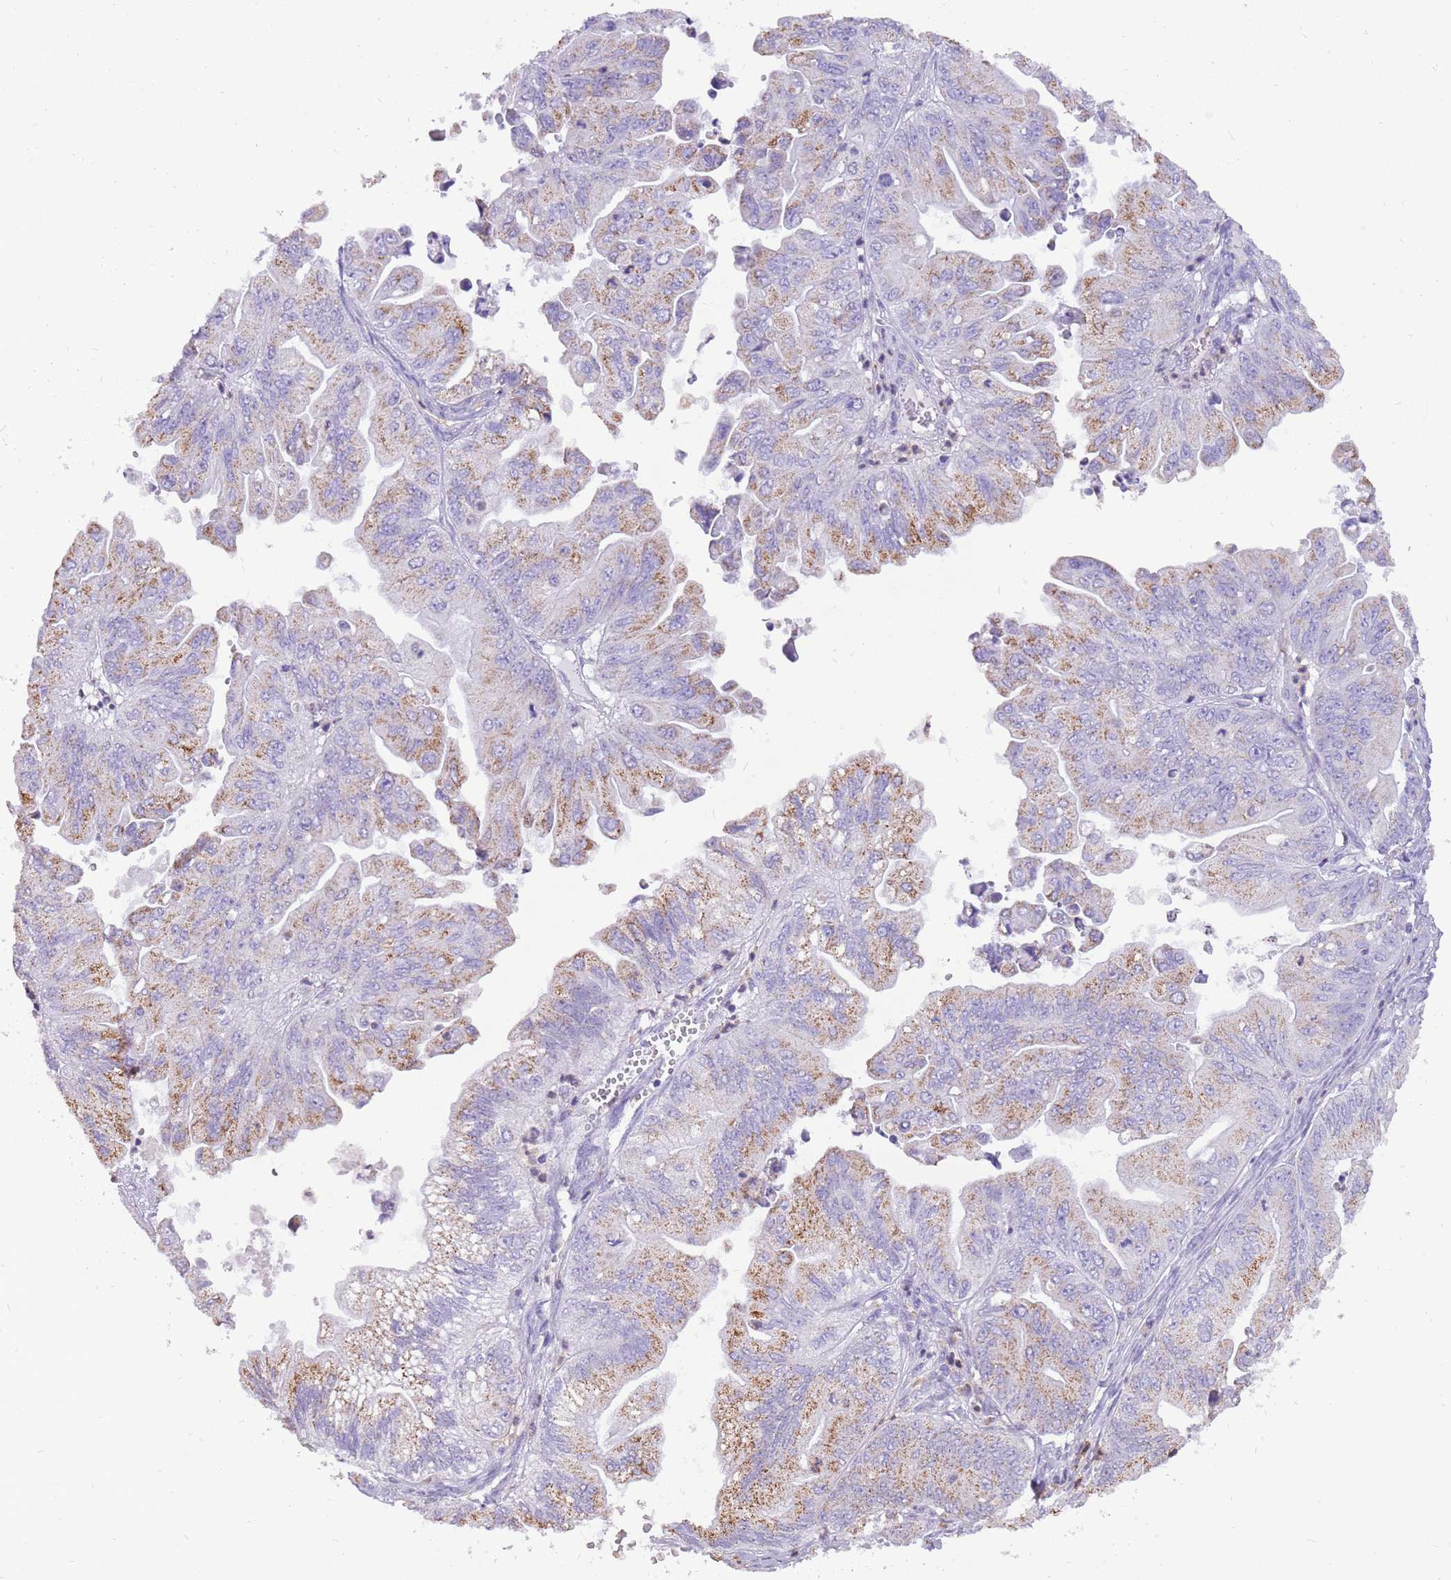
{"staining": {"intensity": "moderate", "quantity": "25%-75%", "location": "cytoplasmic/membranous"}, "tissue": "ovarian cancer", "cell_type": "Tumor cells", "image_type": "cancer", "snomed": [{"axis": "morphology", "description": "Cystadenocarcinoma, mucinous, NOS"}, {"axis": "topography", "description": "Ovary"}], "caption": "The micrograph demonstrates a brown stain indicating the presence of a protein in the cytoplasmic/membranous of tumor cells in ovarian mucinous cystadenocarcinoma. Immunohistochemistry stains the protein in brown and the nuclei are stained blue.", "gene": "PCNX1", "patient": {"sex": "female", "age": 71}}